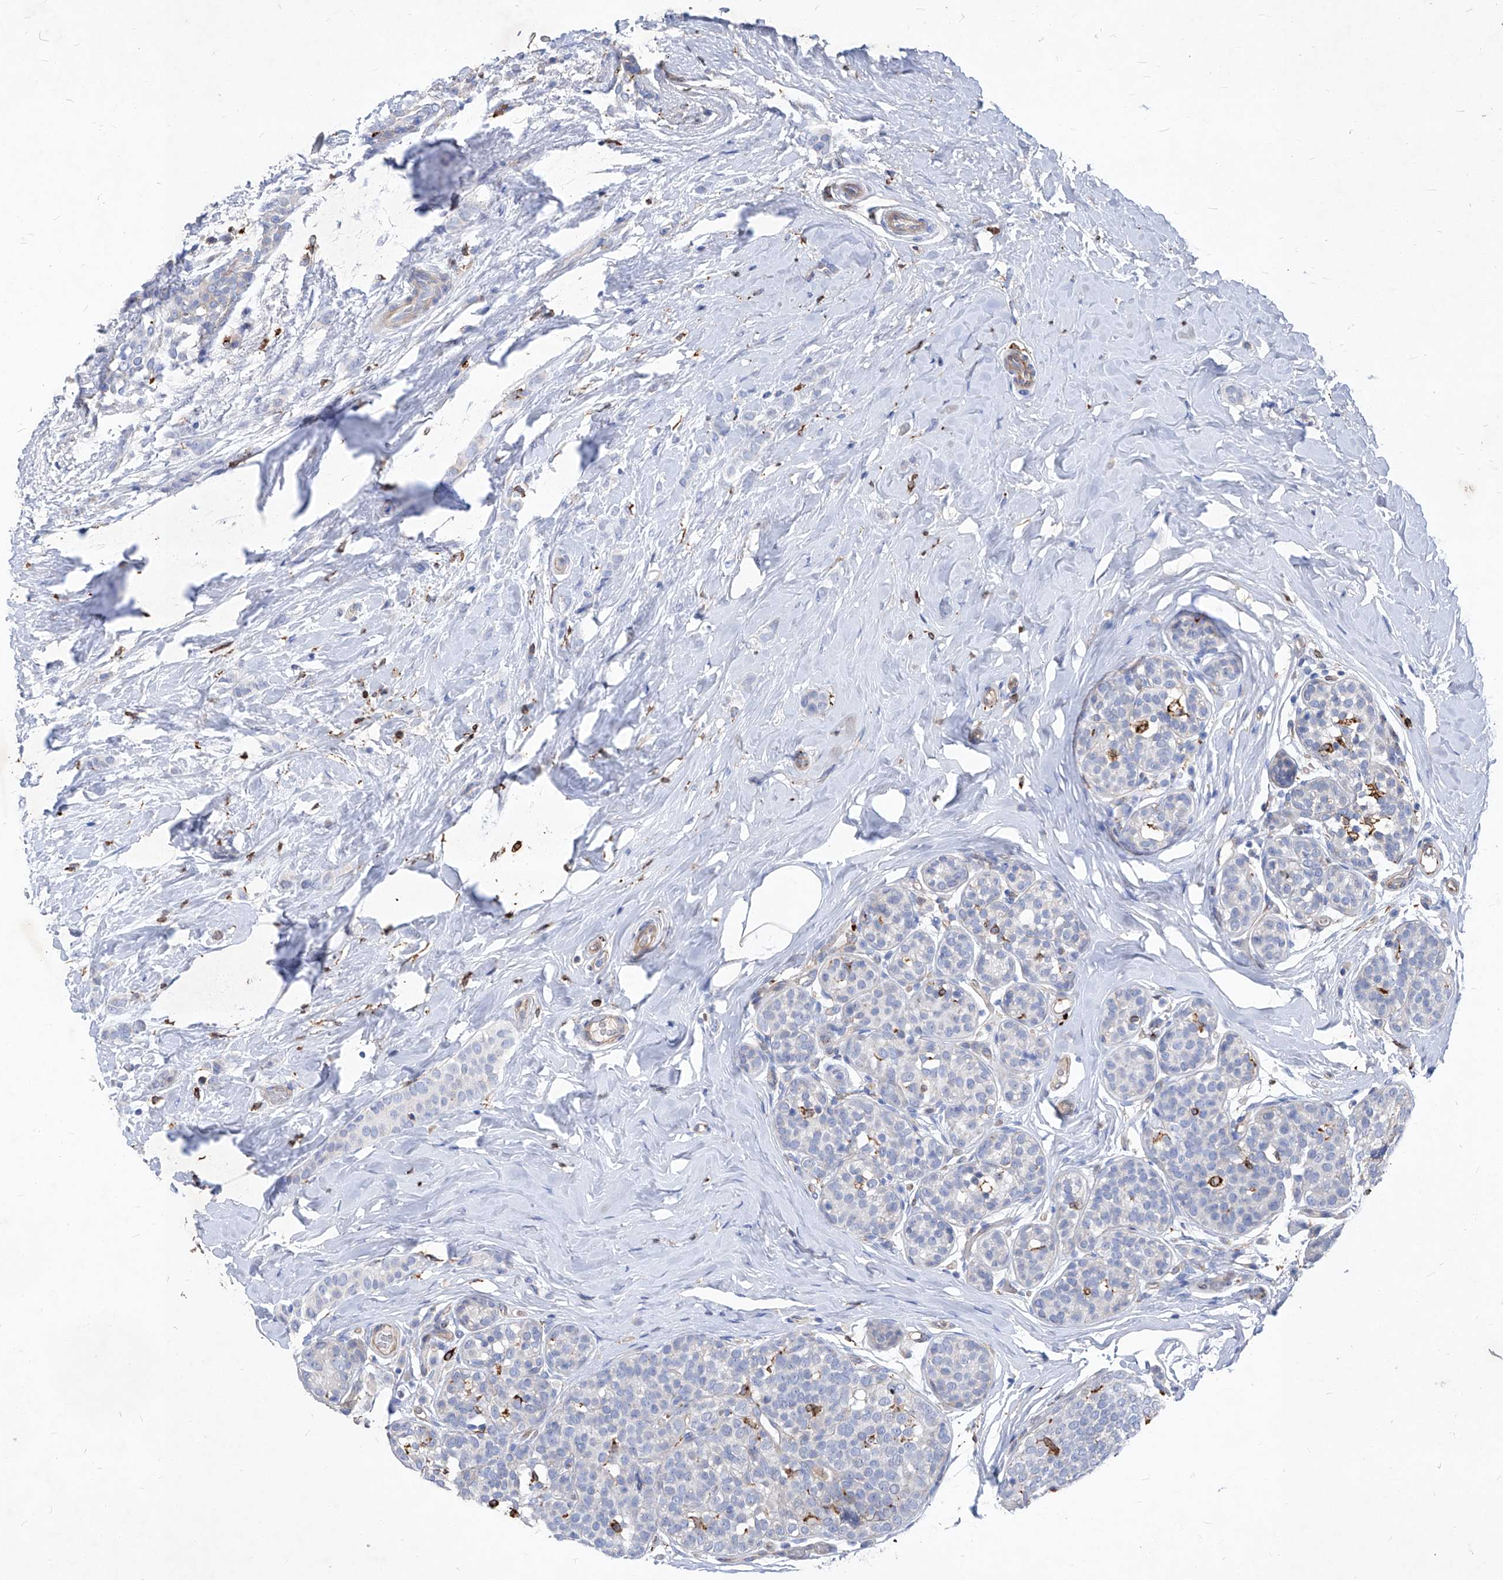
{"staining": {"intensity": "negative", "quantity": "none", "location": "none"}, "tissue": "breast cancer", "cell_type": "Tumor cells", "image_type": "cancer", "snomed": [{"axis": "morphology", "description": "Lobular carcinoma, in situ"}, {"axis": "morphology", "description": "Lobular carcinoma"}, {"axis": "topography", "description": "Breast"}], "caption": "Lobular carcinoma (breast) stained for a protein using immunohistochemistry shows no expression tumor cells.", "gene": "UBOX5", "patient": {"sex": "female", "age": 41}}